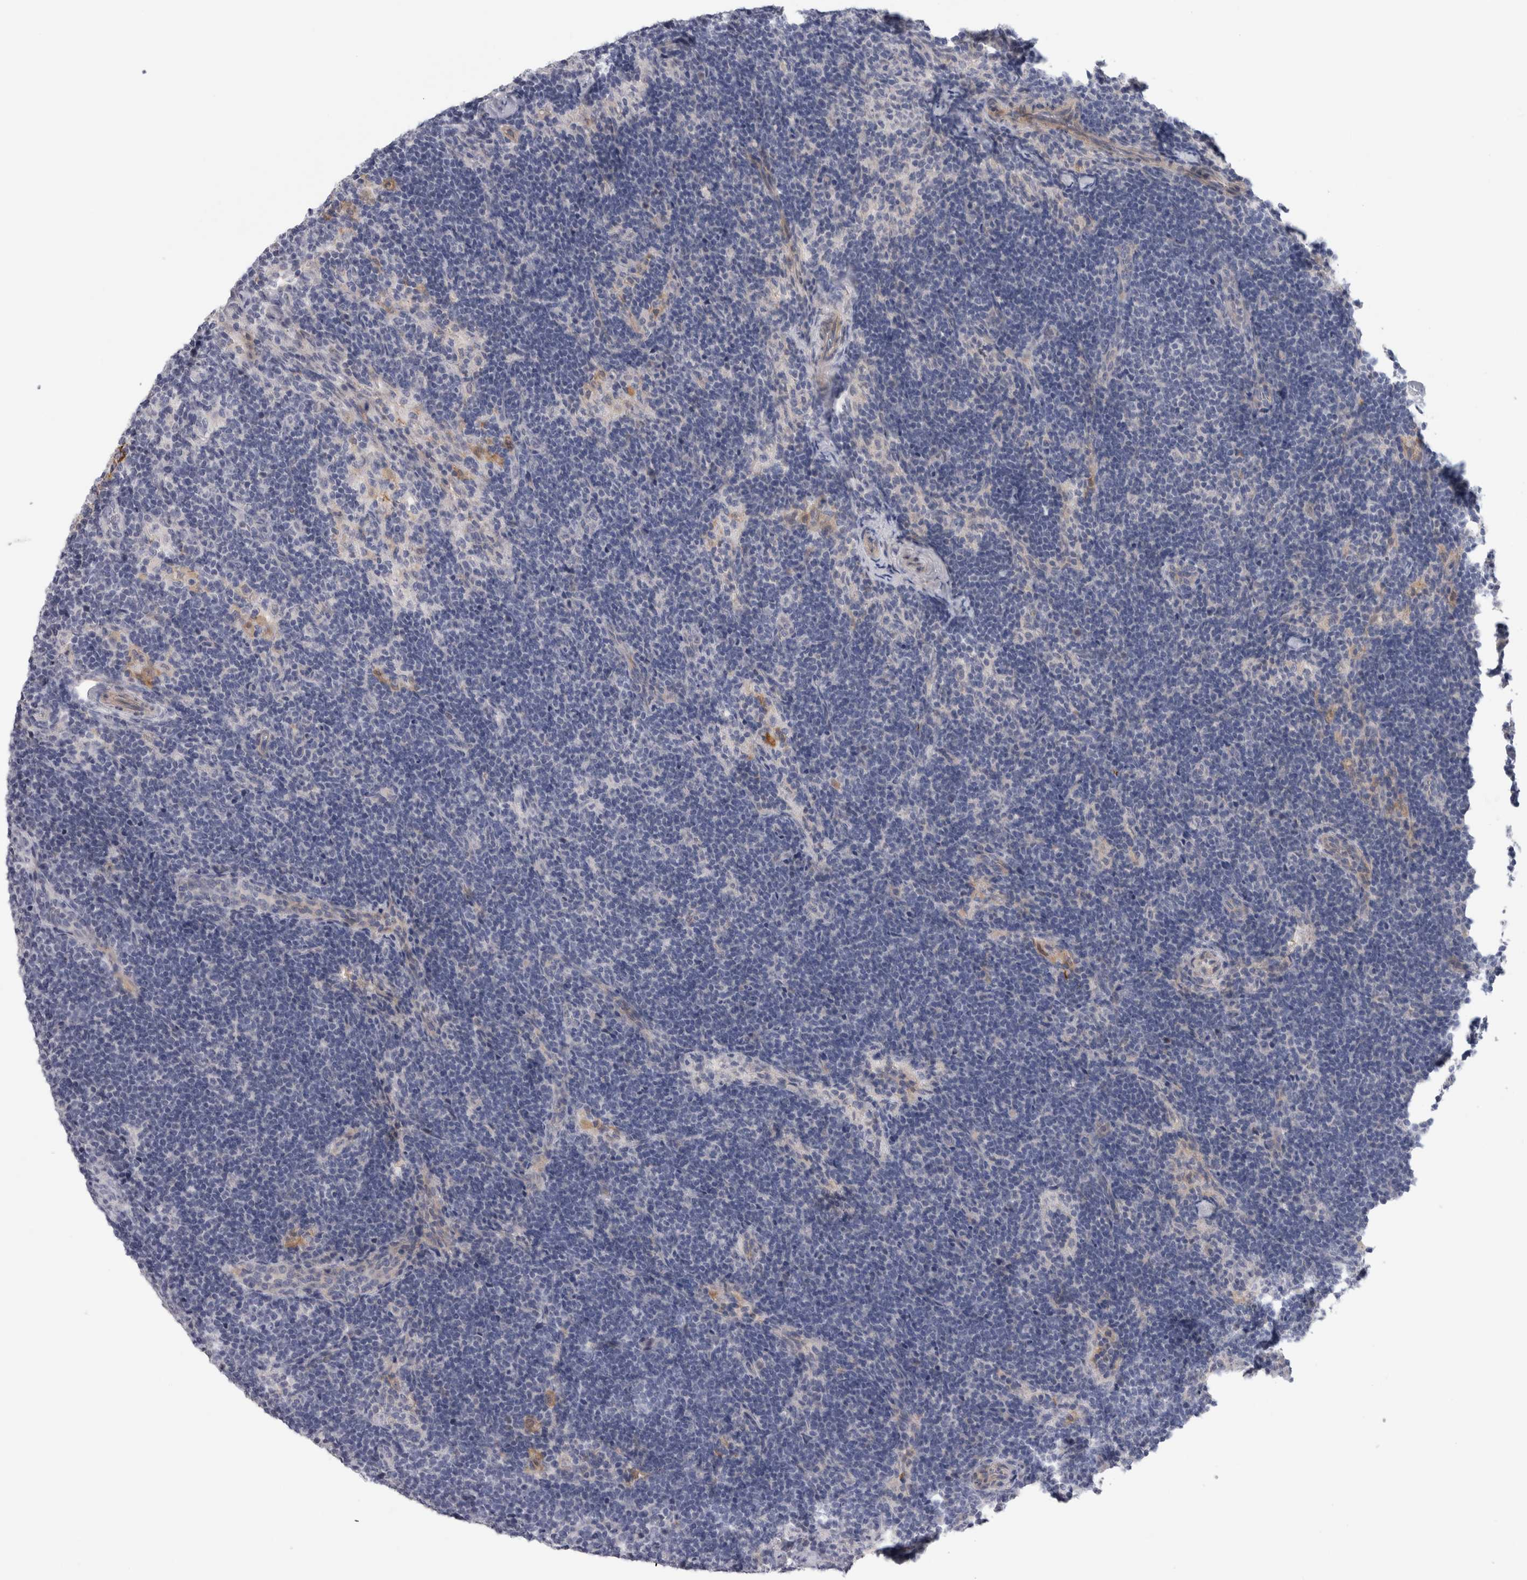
{"staining": {"intensity": "strong", "quantity": "<25%", "location": "cytoplasmic/membranous"}, "tissue": "lymph node", "cell_type": "Germinal center cells", "image_type": "normal", "snomed": [{"axis": "morphology", "description": "Normal tissue, NOS"}, {"axis": "topography", "description": "Lymph node"}], "caption": "DAB (3,3'-diaminobenzidine) immunohistochemical staining of benign lymph node displays strong cytoplasmic/membranous protein positivity in approximately <25% of germinal center cells.", "gene": "SLC20A2", "patient": {"sex": "female", "age": 22}}